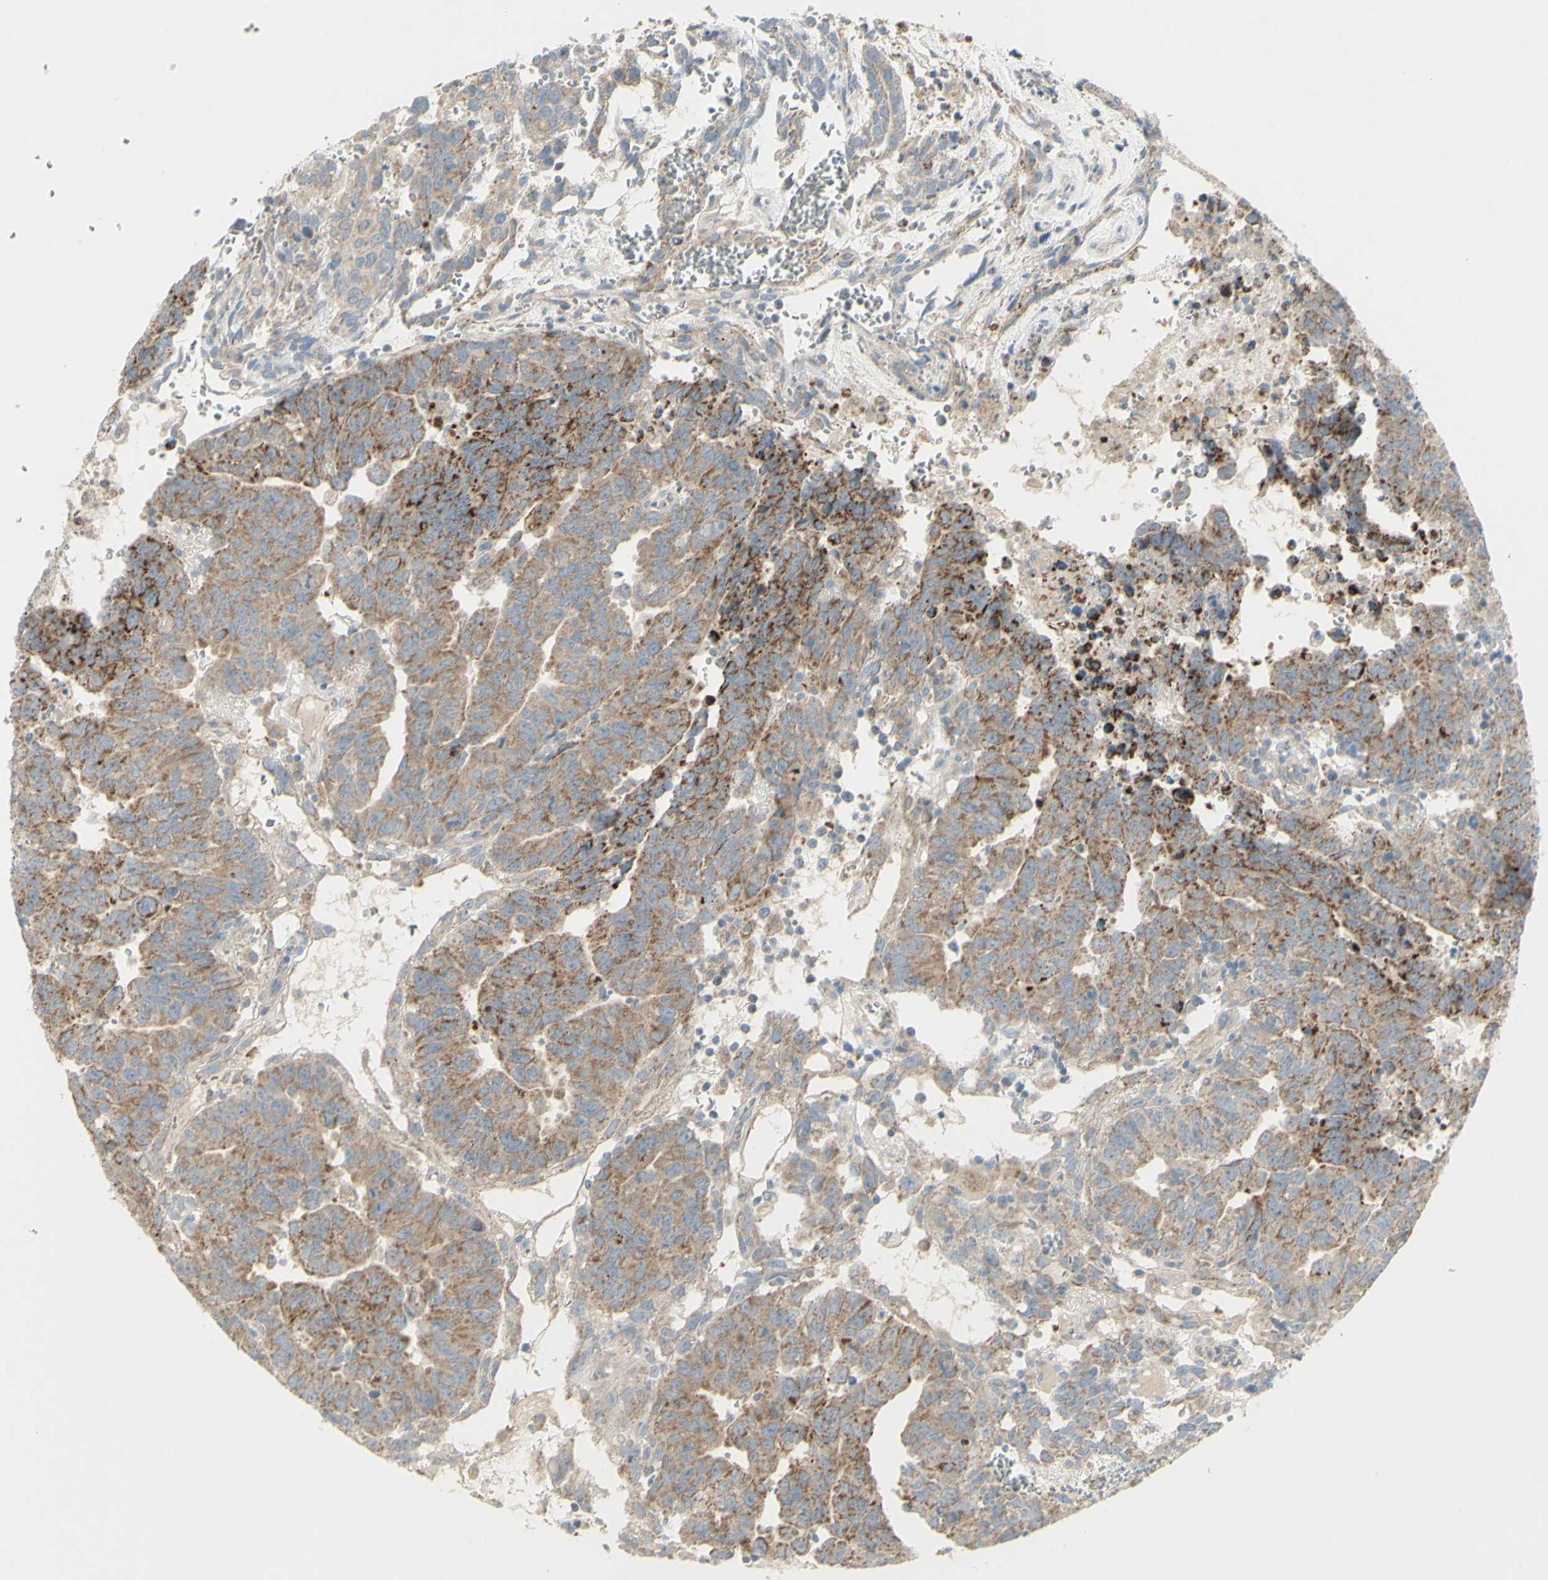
{"staining": {"intensity": "moderate", "quantity": "25%-75%", "location": "cytoplasmic/membranous"}, "tissue": "testis cancer", "cell_type": "Tumor cells", "image_type": "cancer", "snomed": [{"axis": "morphology", "description": "Seminoma, NOS"}, {"axis": "morphology", "description": "Carcinoma, Embryonal, NOS"}, {"axis": "topography", "description": "Testis"}], "caption": "An image of embryonal carcinoma (testis) stained for a protein displays moderate cytoplasmic/membranous brown staining in tumor cells.", "gene": "CNTNAP1", "patient": {"sex": "male", "age": 52}}